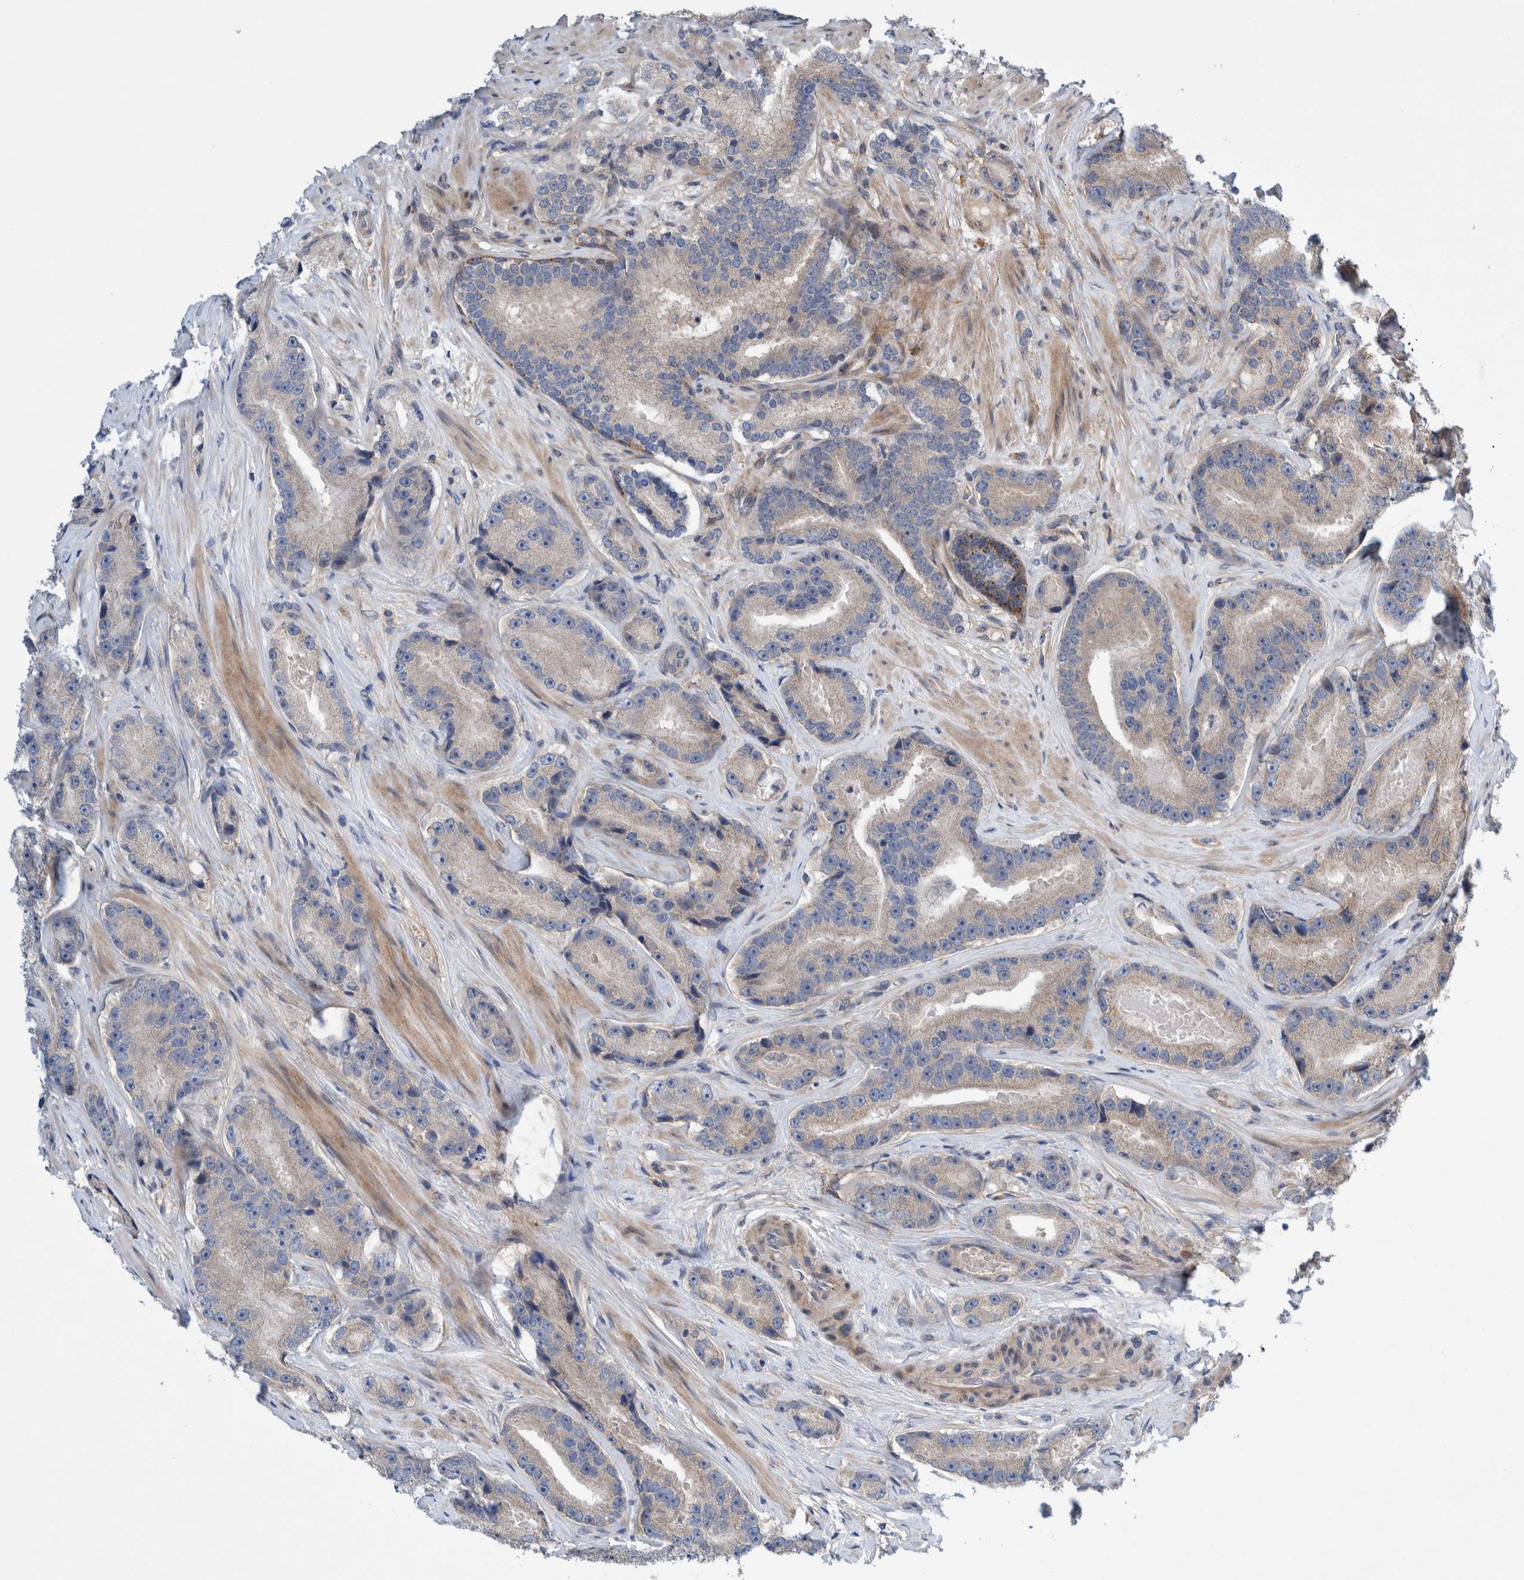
{"staining": {"intensity": "negative", "quantity": "none", "location": "none"}, "tissue": "prostate cancer", "cell_type": "Tumor cells", "image_type": "cancer", "snomed": [{"axis": "morphology", "description": "Adenocarcinoma, High grade"}, {"axis": "topography", "description": "Prostate"}], "caption": "High power microscopy photomicrograph of an immunohistochemistry (IHC) histopathology image of prostate cancer, revealing no significant positivity in tumor cells.", "gene": "PIK3R6", "patient": {"sex": "male", "age": 55}}